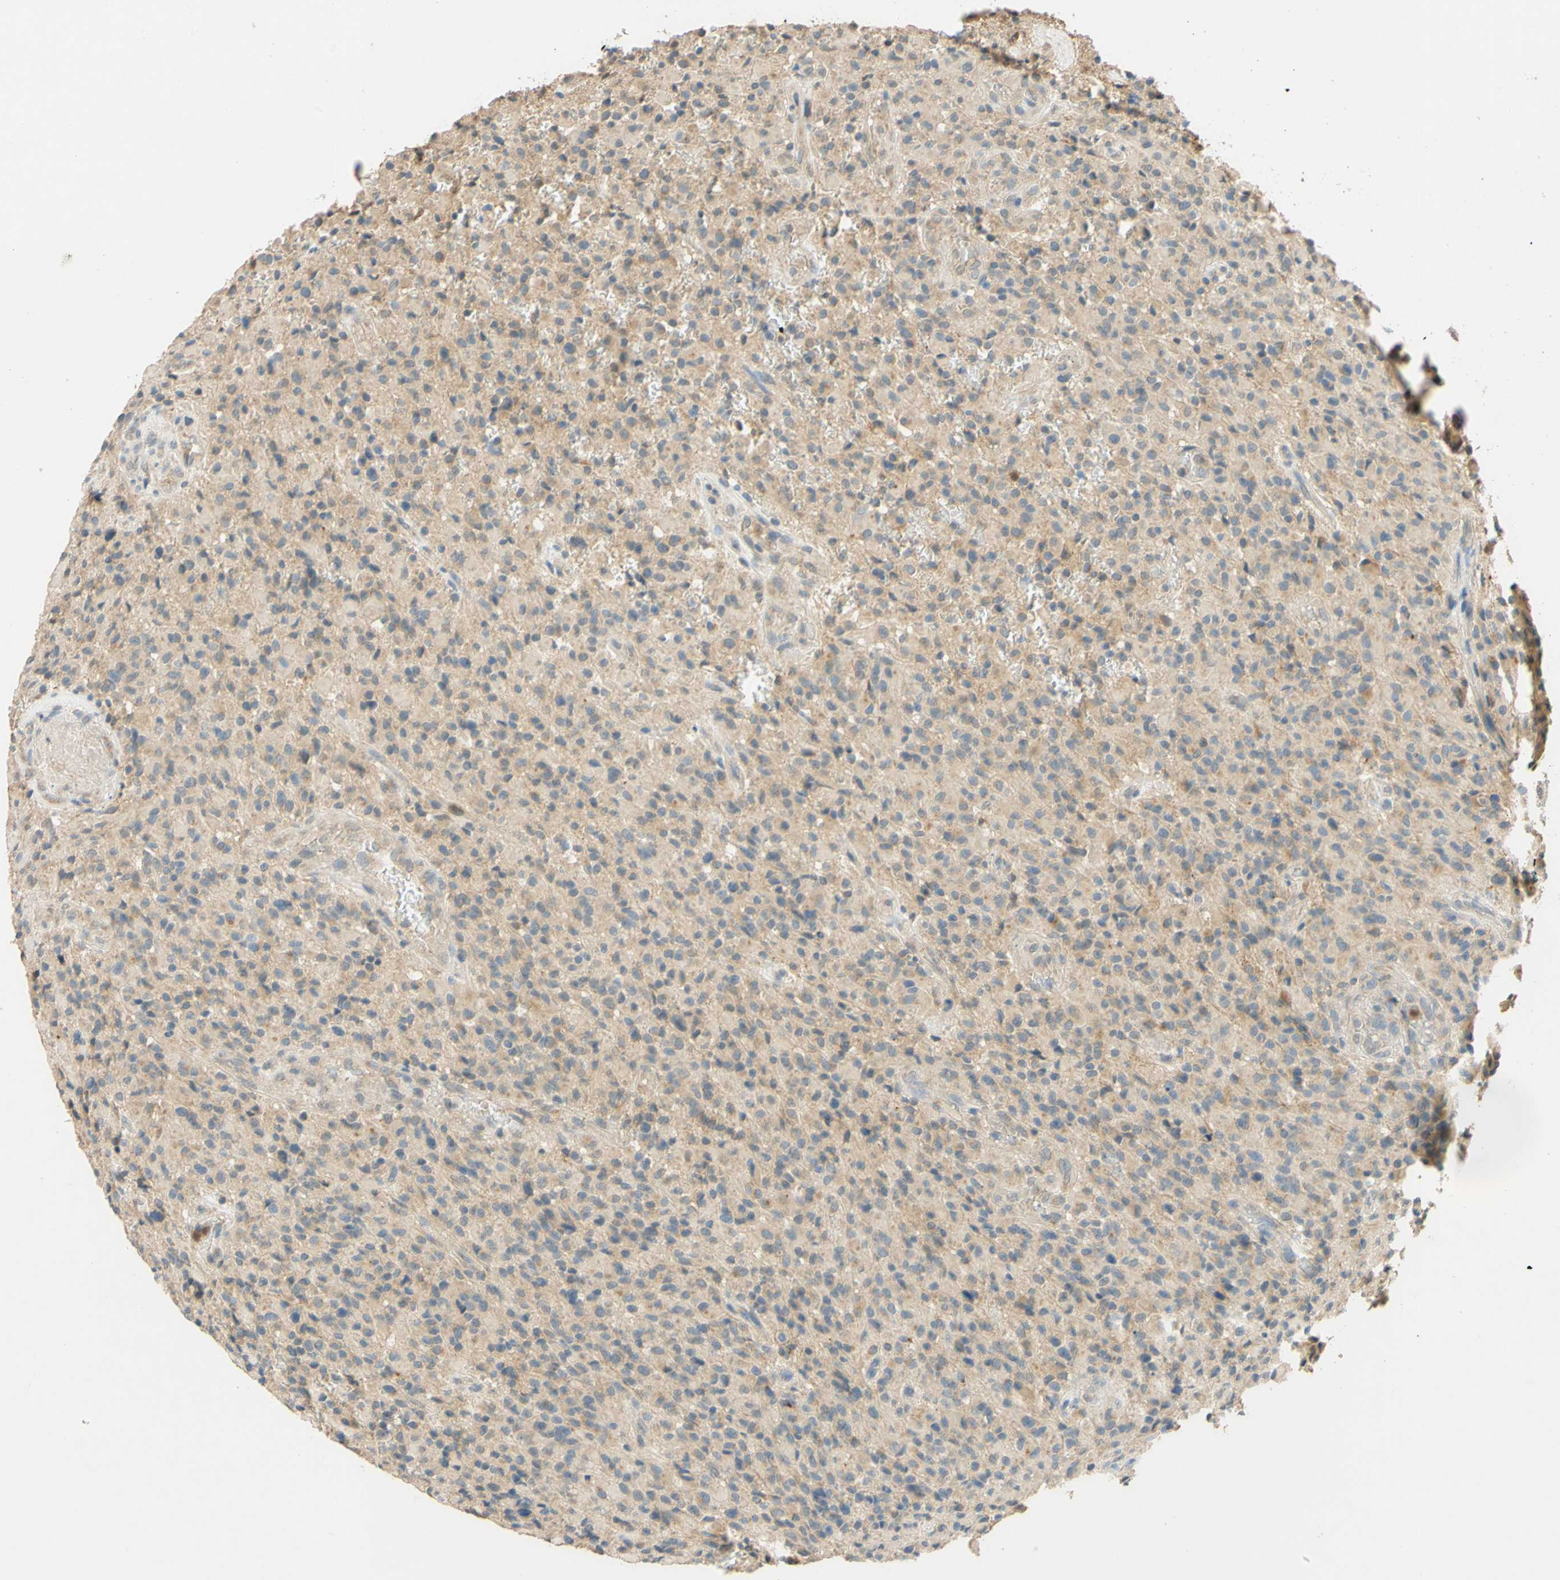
{"staining": {"intensity": "weak", "quantity": ">75%", "location": "cytoplasmic/membranous"}, "tissue": "glioma", "cell_type": "Tumor cells", "image_type": "cancer", "snomed": [{"axis": "morphology", "description": "Glioma, malignant, High grade"}, {"axis": "topography", "description": "Brain"}], "caption": "Immunohistochemical staining of human malignant glioma (high-grade) shows low levels of weak cytoplasmic/membranous protein staining in approximately >75% of tumor cells.", "gene": "ENTREP2", "patient": {"sex": "male", "age": 71}}